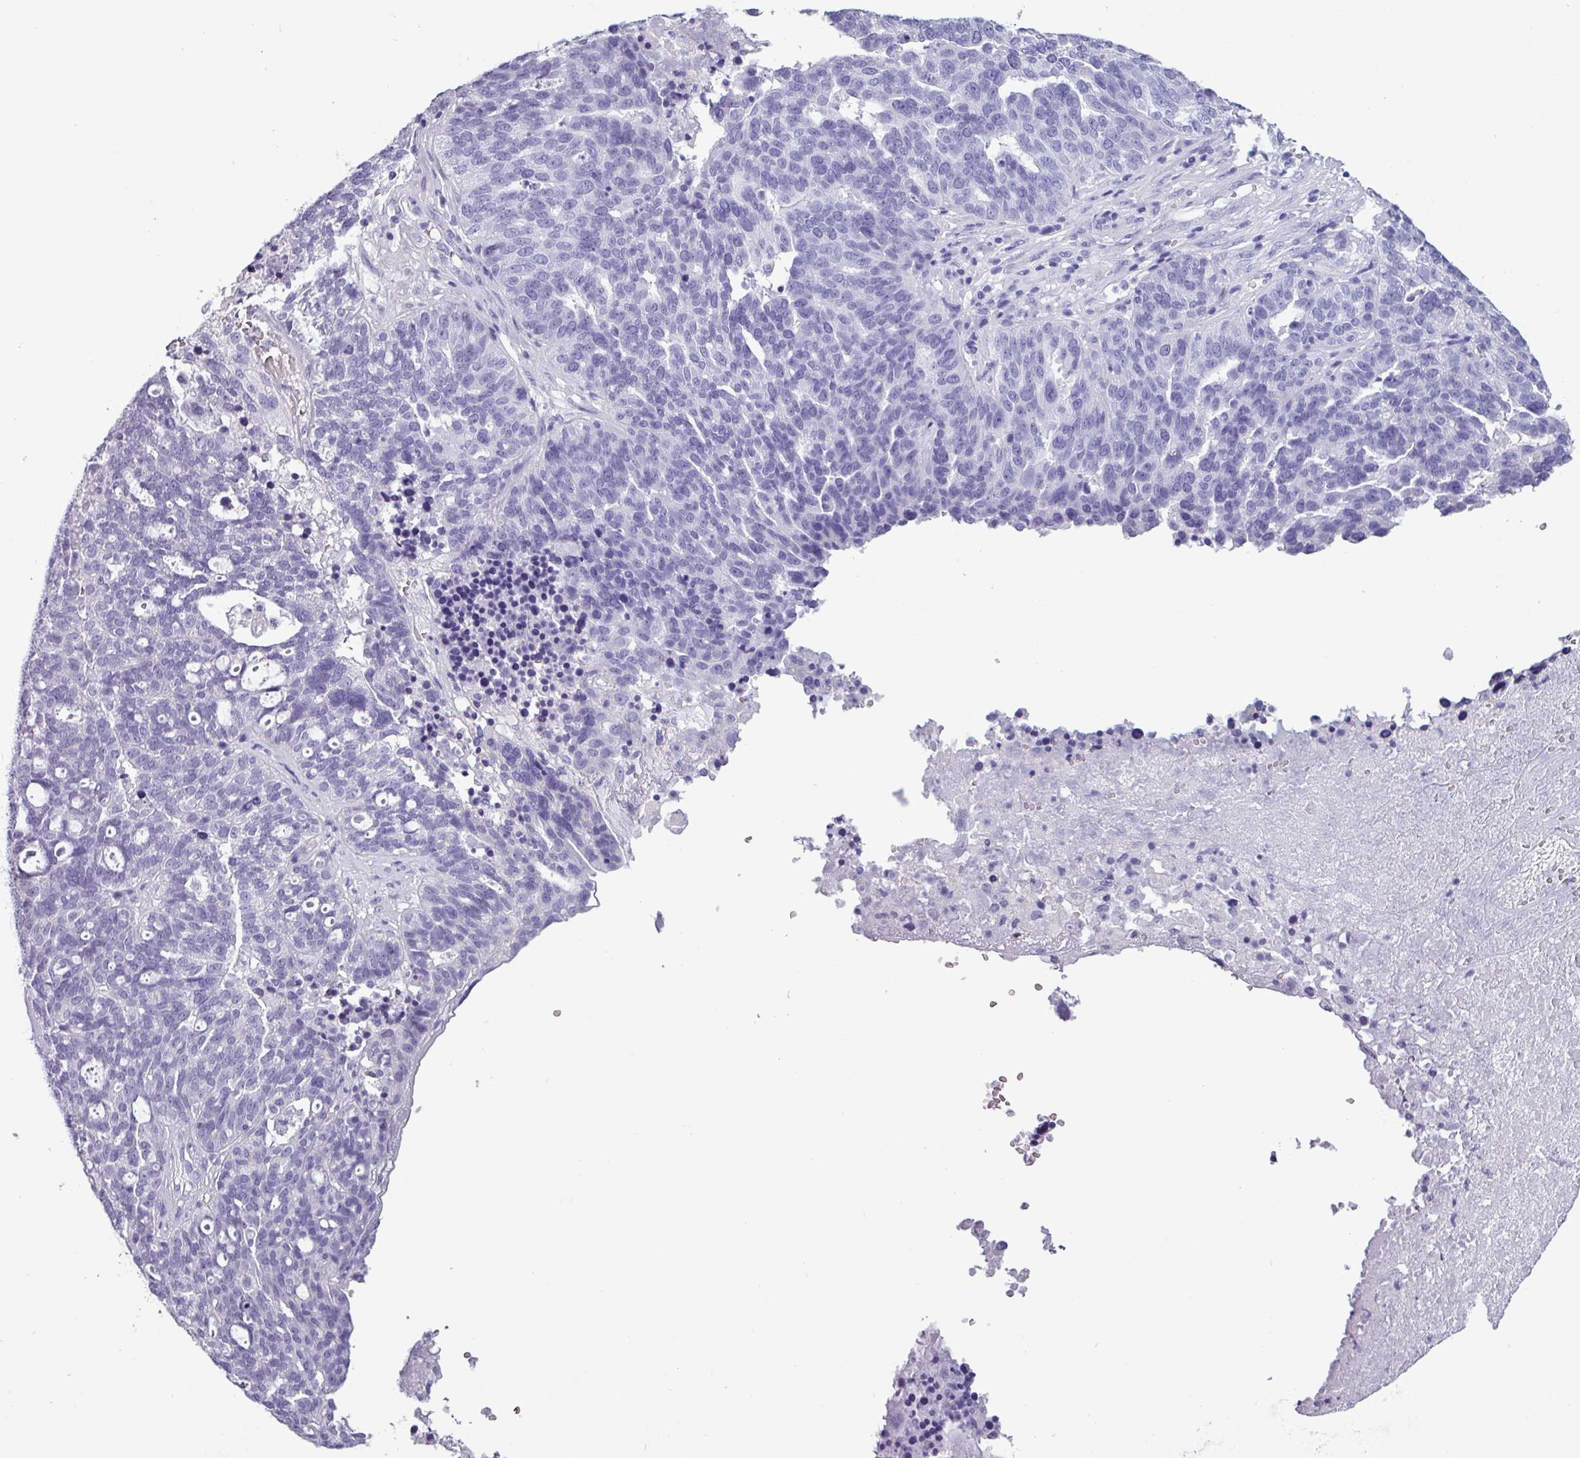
{"staining": {"intensity": "negative", "quantity": "none", "location": "none"}, "tissue": "ovarian cancer", "cell_type": "Tumor cells", "image_type": "cancer", "snomed": [{"axis": "morphology", "description": "Cystadenocarcinoma, serous, NOS"}, {"axis": "topography", "description": "Ovary"}], "caption": "Serous cystadenocarcinoma (ovarian) stained for a protein using IHC reveals no staining tumor cells.", "gene": "CAMK1", "patient": {"sex": "female", "age": 59}}